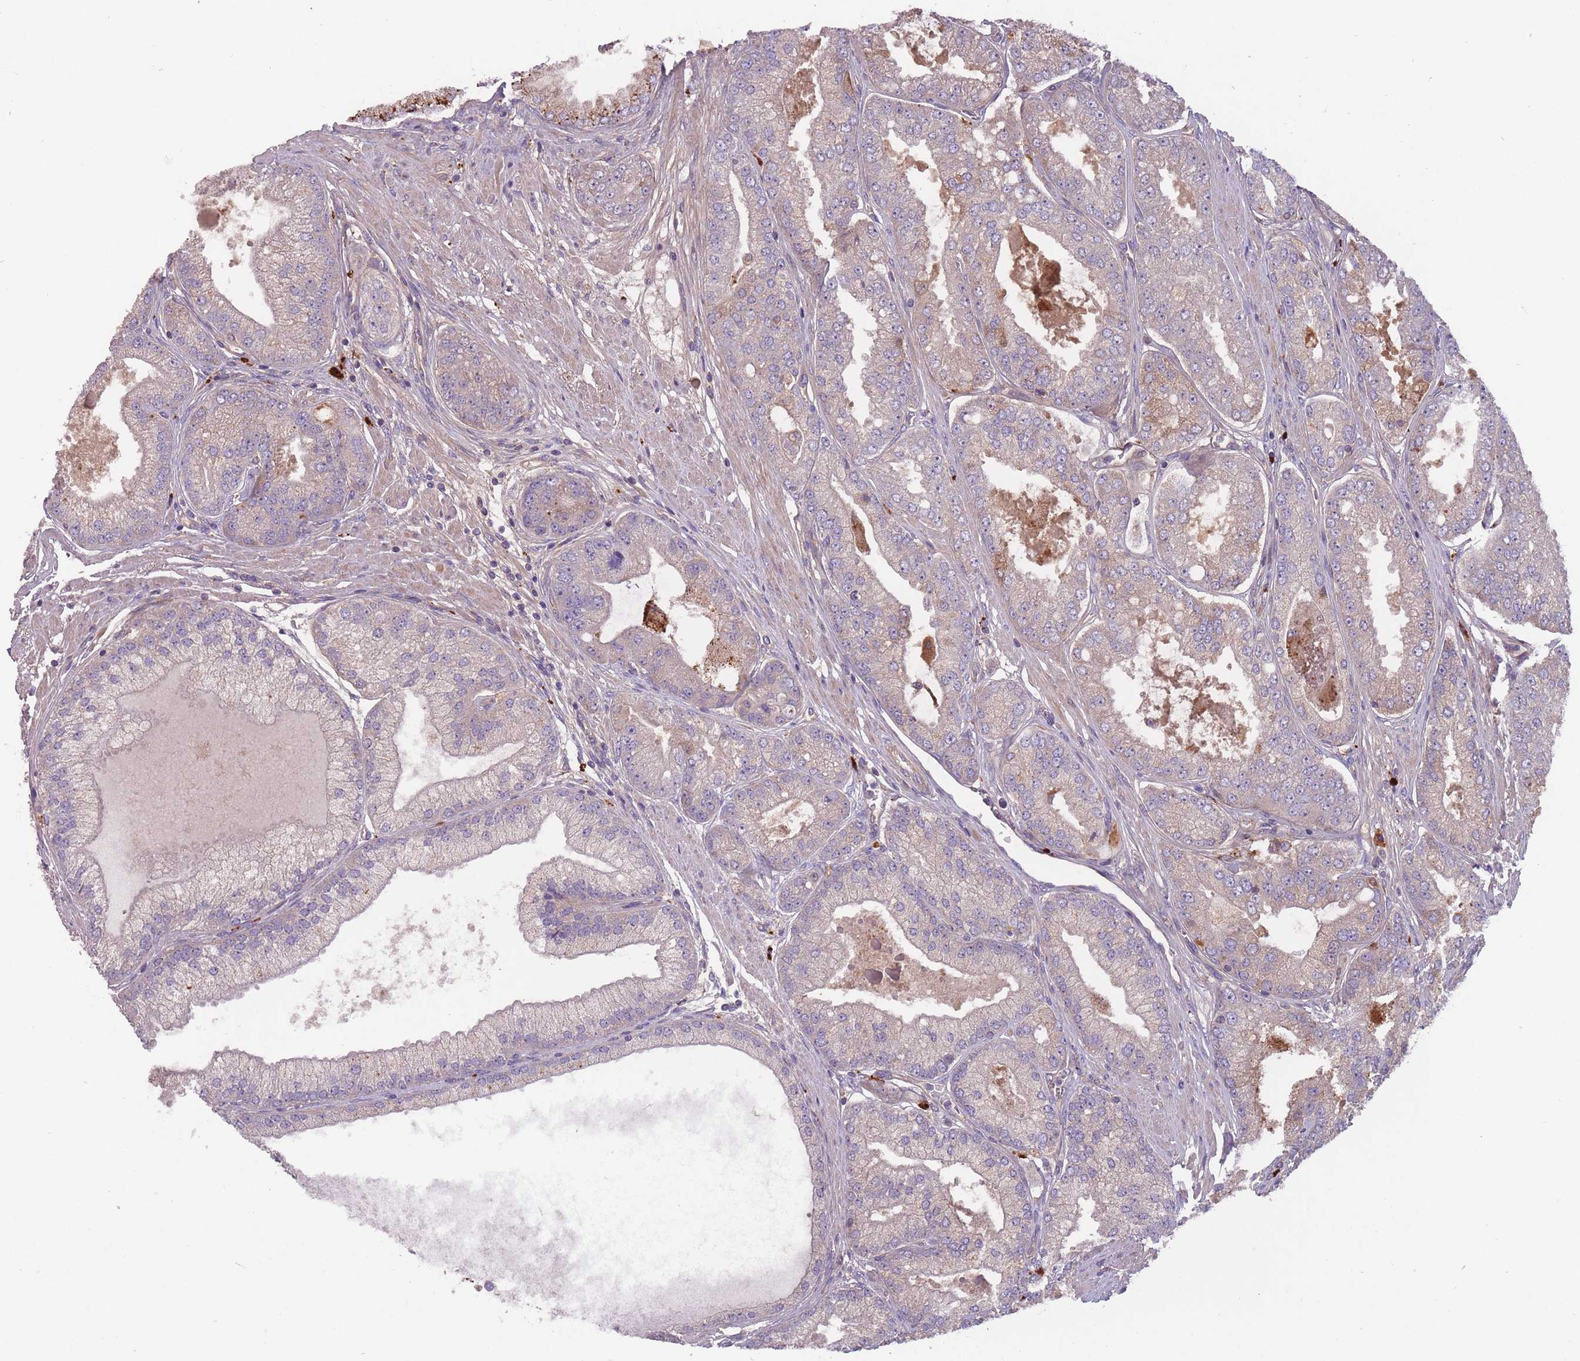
{"staining": {"intensity": "weak", "quantity": "<25%", "location": "cytoplasmic/membranous"}, "tissue": "prostate cancer", "cell_type": "Tumor cells", "image_type": "cancer", "snomed": [{"axis": "morphology", "description": "Adenocarcinoma, High grade"}, {"axis": "topography", "description": "Prostate"}], "caption": "Immunohistochemistry image of neoplastic tissue: human prostate adenocarcinoma (high-grade) stained with DAB (3,3'-diaminobenzidine) exhibits no significant protein expression in tumor cells. Nuclei are stained in blue.", "gene": "ITPKC", "patient": {"sex": "male", "age": 71}}